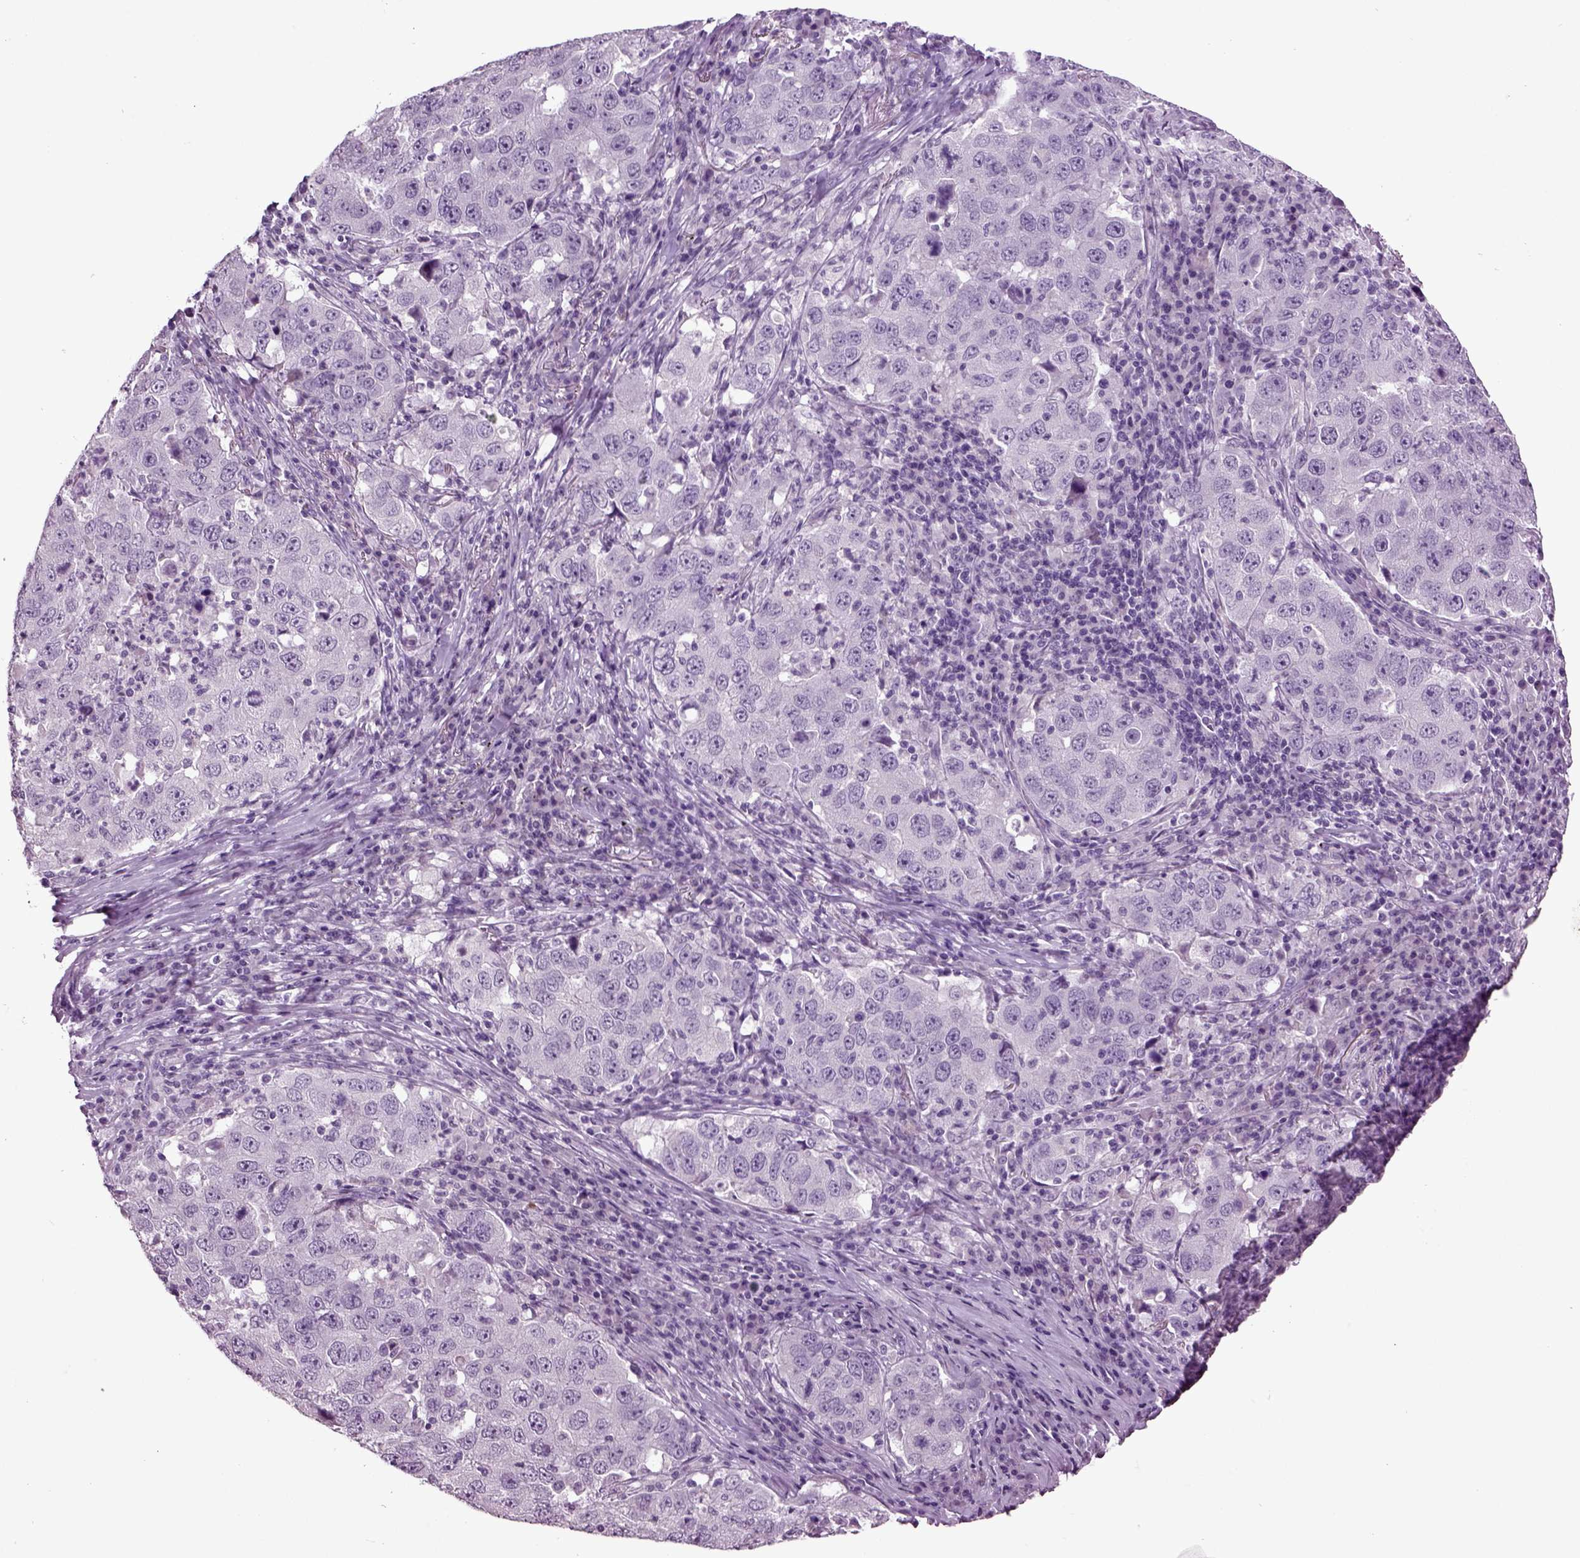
{"staining": {"intensity": "negative", "quantity": "none", "location": "none"}, "tissue": "lung cancer", "cell_type": "Tumor cells", "image_type": "cancer", "snomed": [{"axis": "morphology", "description": "Adenocarcinoma, NOS"}, {"axis": "topography", "description": "Lung"}], "caption": "This is a micrograph of IHC staining of lung cancer (adenocarcinoma), which shows no expression in tumor cells. Brightfield microscopy of immunohistochemistry stained with DAB (brown) and hematoxylin (blue), captured at high magnification.", "gene": "SLC17A6", "patient": {"sex": "male", "age": 73}}